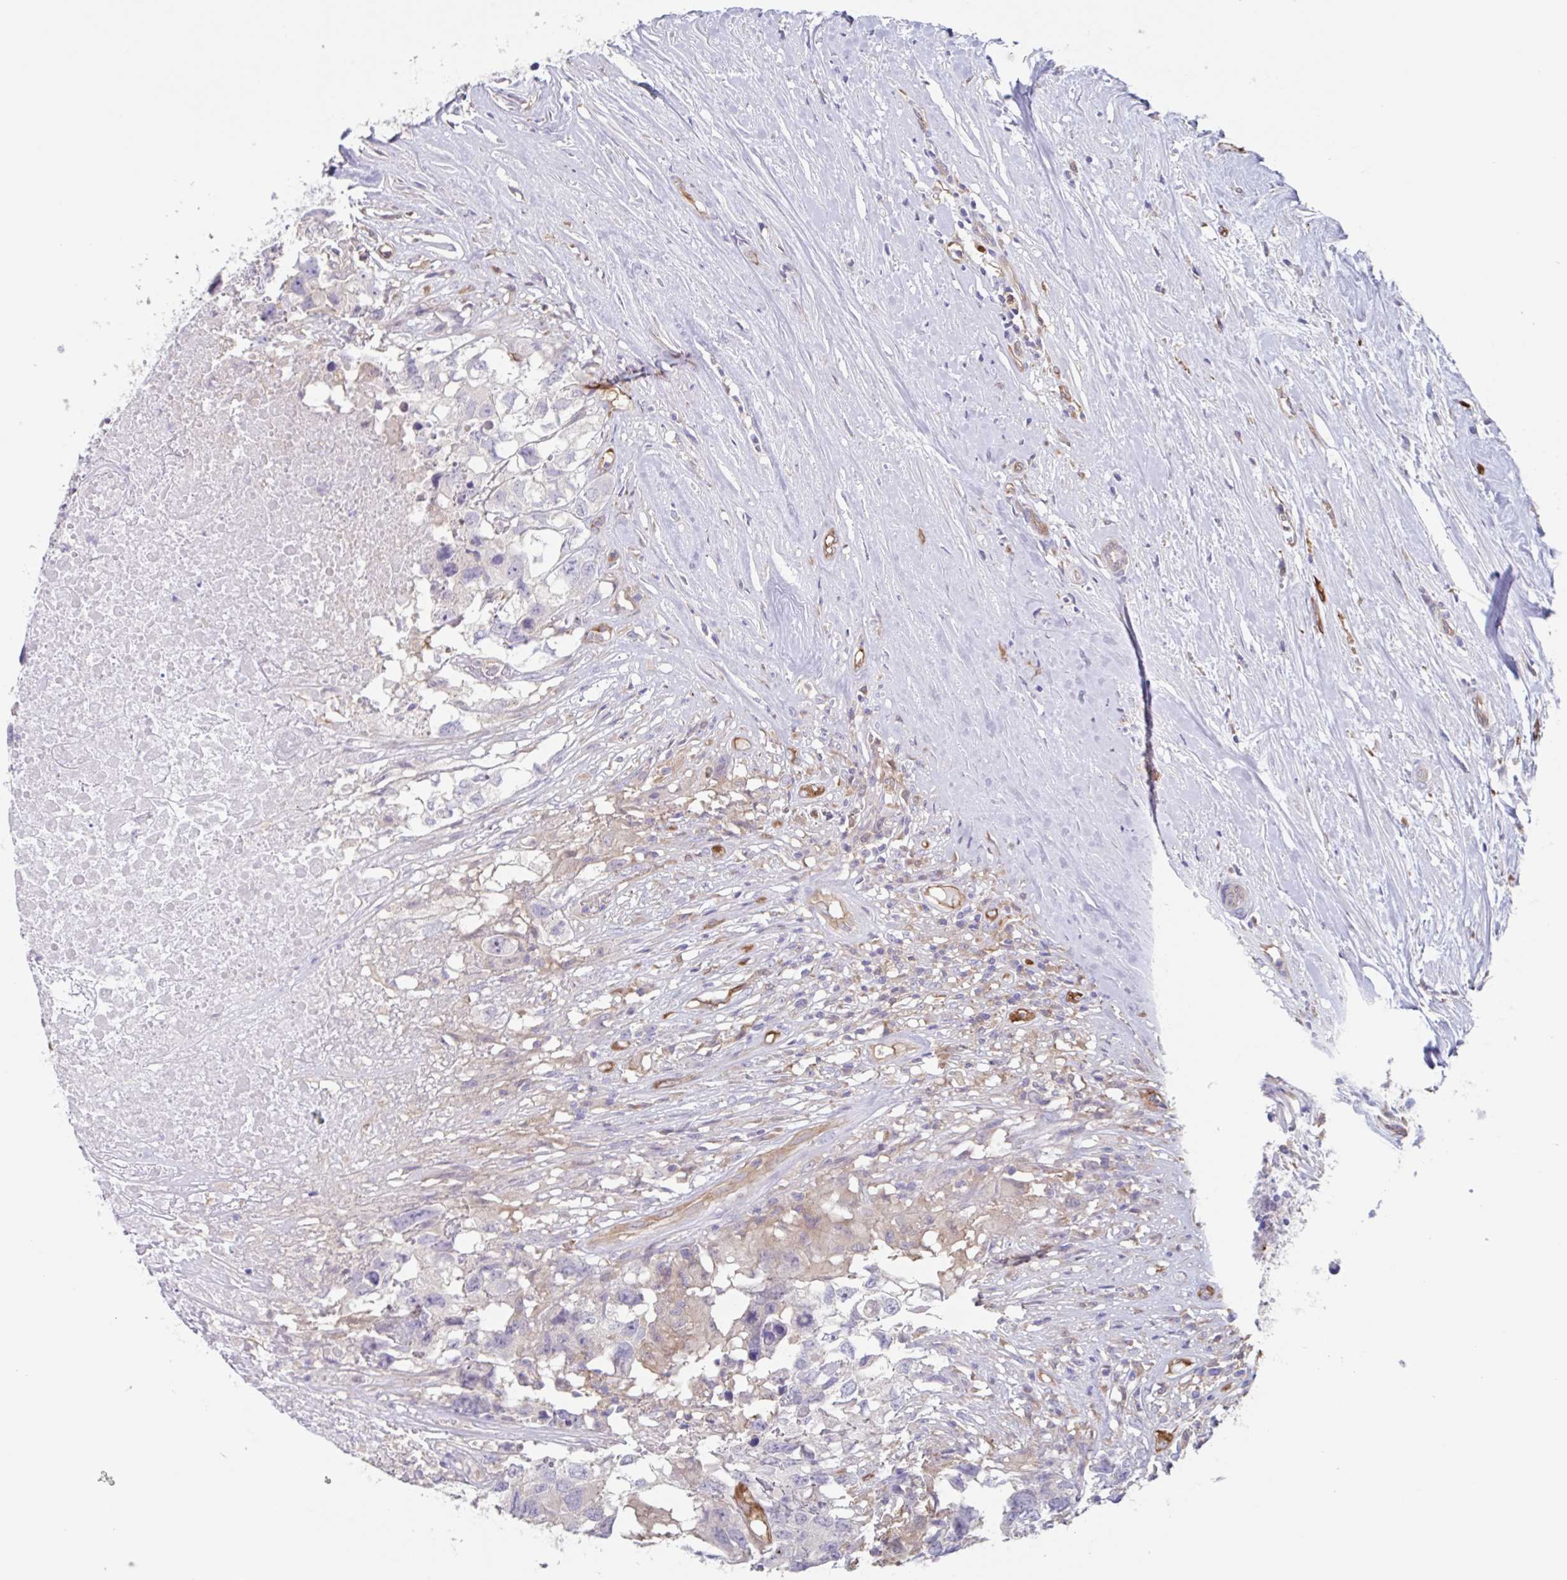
{"staining": {"intensity": "negative", "quantity": "none", "location": "none"}, "tissue": "testis cancer", "cell_type": "Tumor cells", "image_type": "cancer", "snomed": [{"axis": "morphology", "description": "Carcinoma, Embryonal, NOS"}, {"axis": "topography", "description": "Testis"}], "caption": "Testis embryonal carcinoma was stained to show a protein in brown. There is no significant positivity in tumor cells.", "gene": "EHD4", "patient": {"sex": "male", "age": 83}}